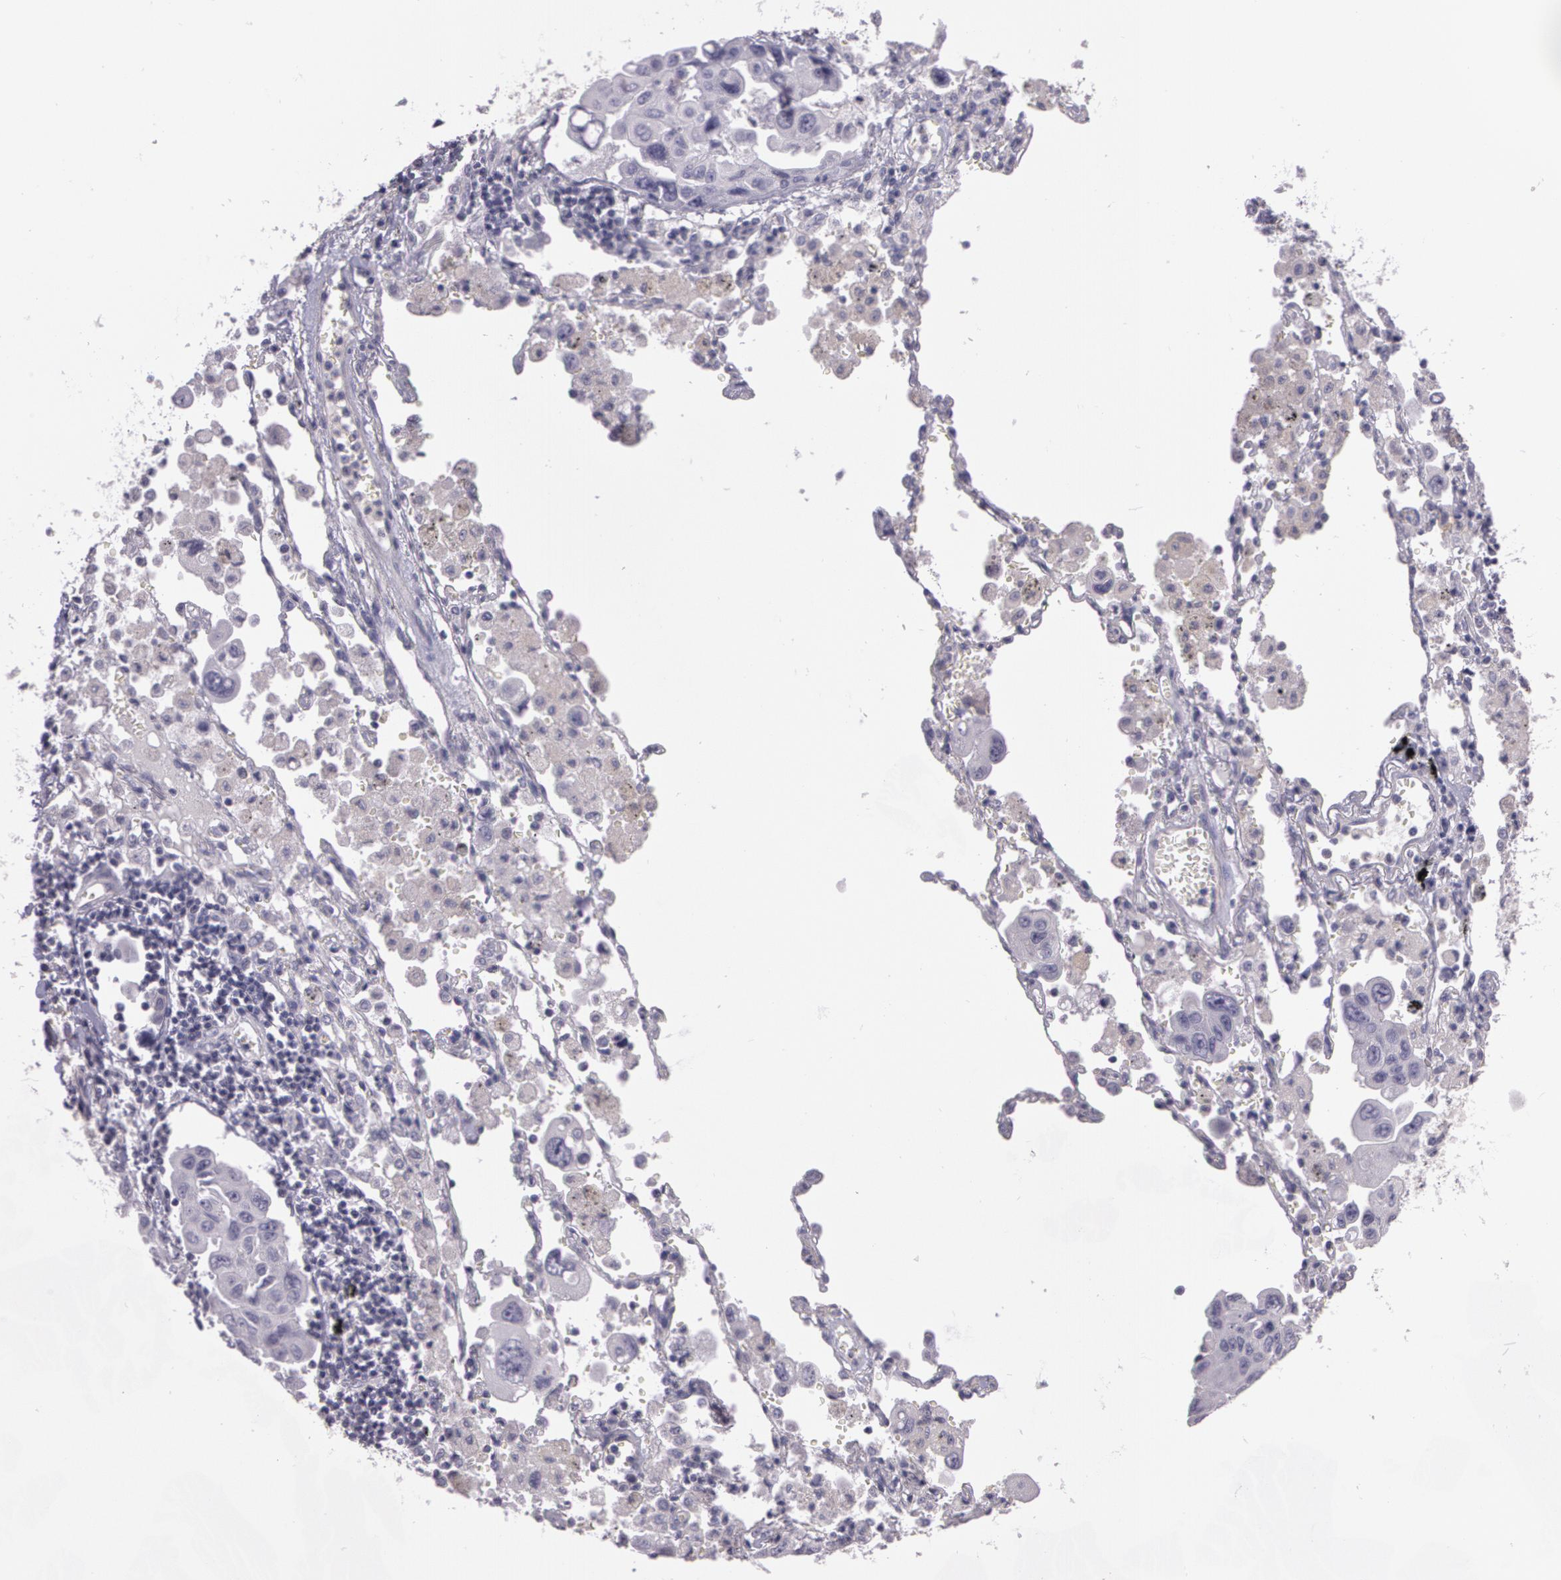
{"staining": {"intensity": "negative", "quantity": "none", "location": "none"}, "tissue": "lung cancer", "cell_type": "Tumor cells", "image_type": "cancer", "snomed": [{"axis": "morphology", "description": "Adenocarcinoma, NOS"}, {"axis": "topography", "description": "Lung"}], "caption": "Immunohistochemical staining of lung cancer exhibits no significant positivity in tumor cells.", "gene": "G2E3", "patient": {"sex": "male", "age": 64}}